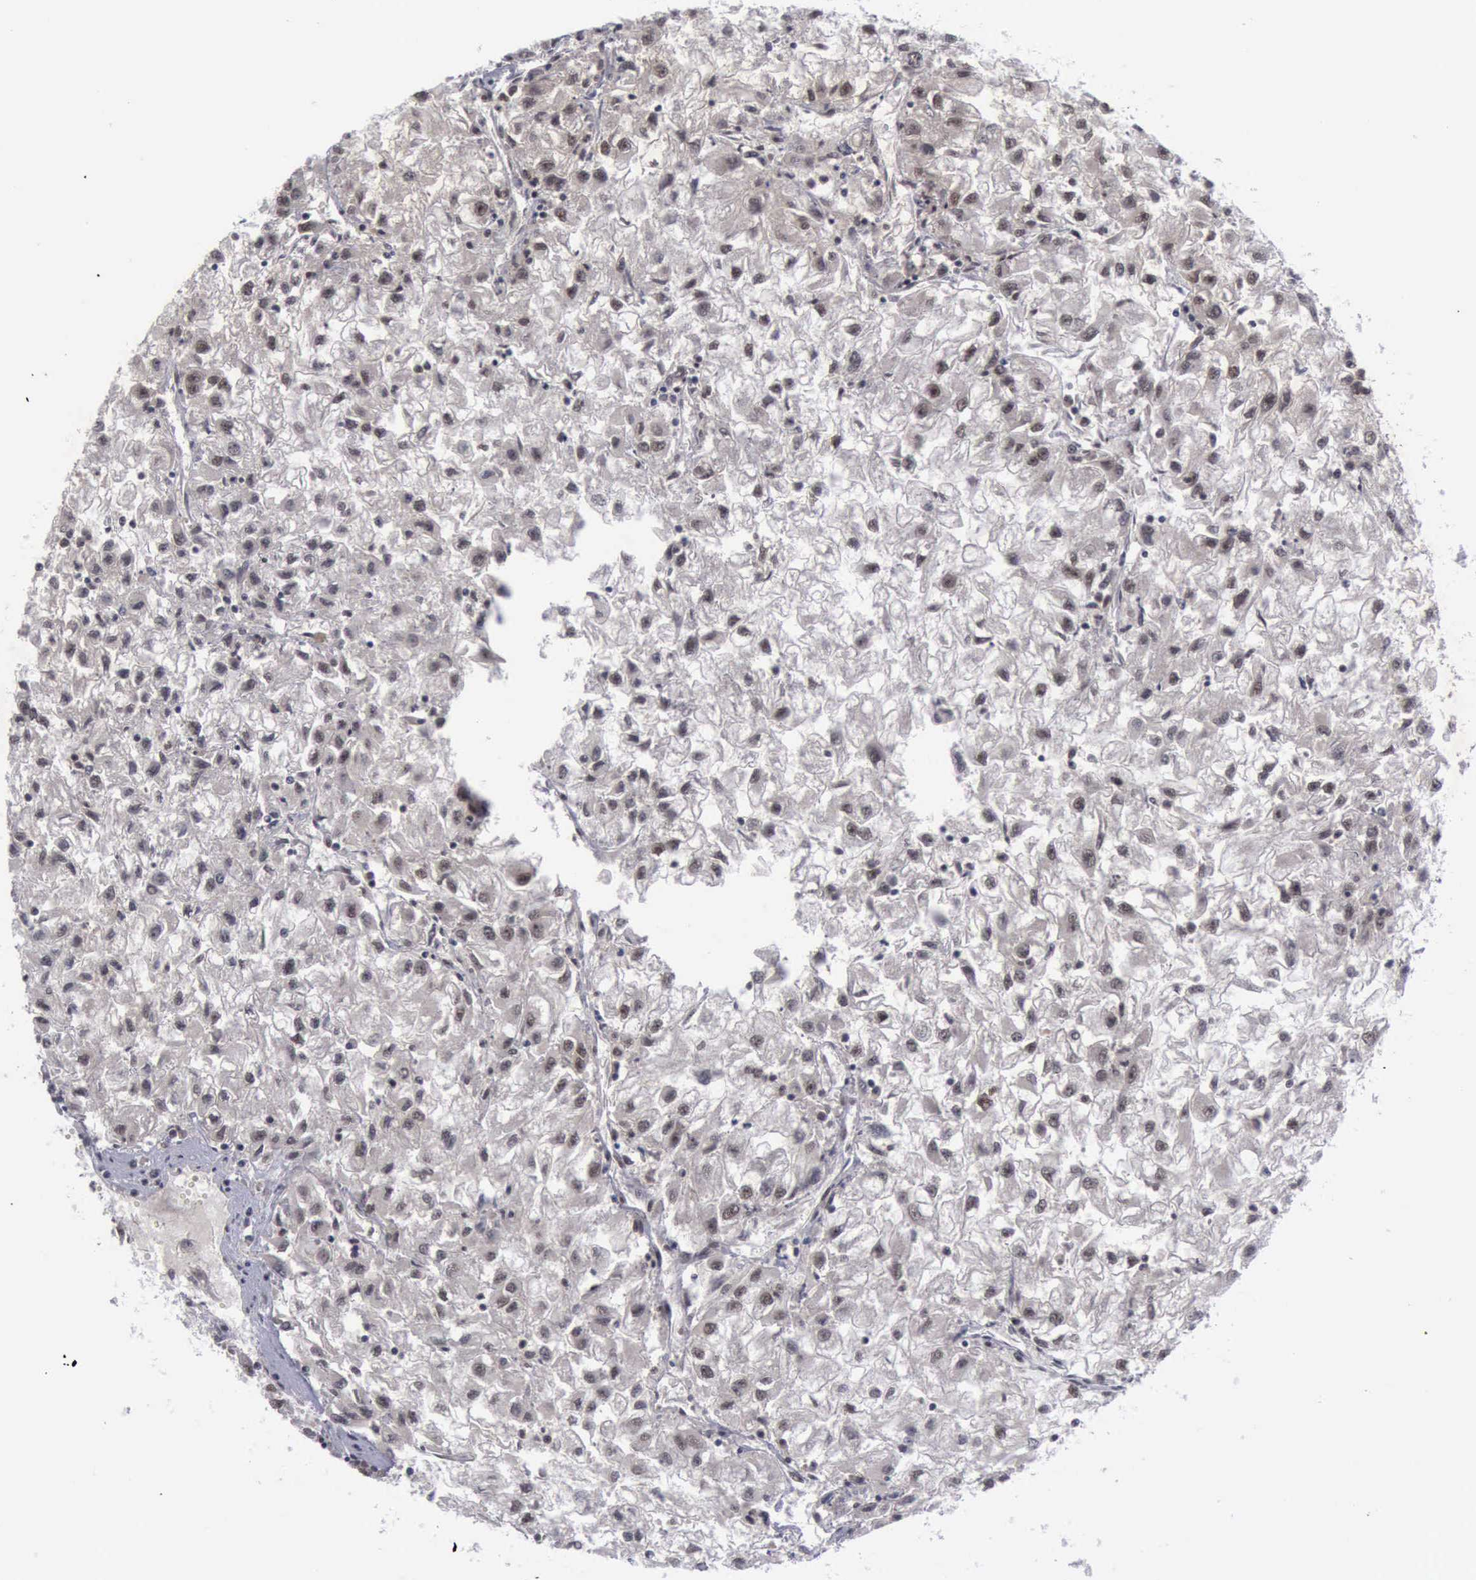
{"staining": {"intensity": "weak", "quantity": ">75%", "location": "nuclear"}, "tissue": "renal cancer", "cell_type": "Tumor cells", "image_type": "cancer", "snomed": [{"axis": "morphology", "description": "Adenocarcinoma, NOS"}, {"axis": "topography", "description": "Kidney"}], "caption": "Renal cancer (adenocarcinoma) stained for a protein demonstrates weak nuclear positivity in tumor cells. The staining was performed using DAB (3,3'-diaminobenzidine) to visualize the protein expression in brown, while the nuclei were stained in blue with hematoxylin (Magnification: 20x).", "gene": "ATM", "patient": {"sex": "male", "age": 59}}